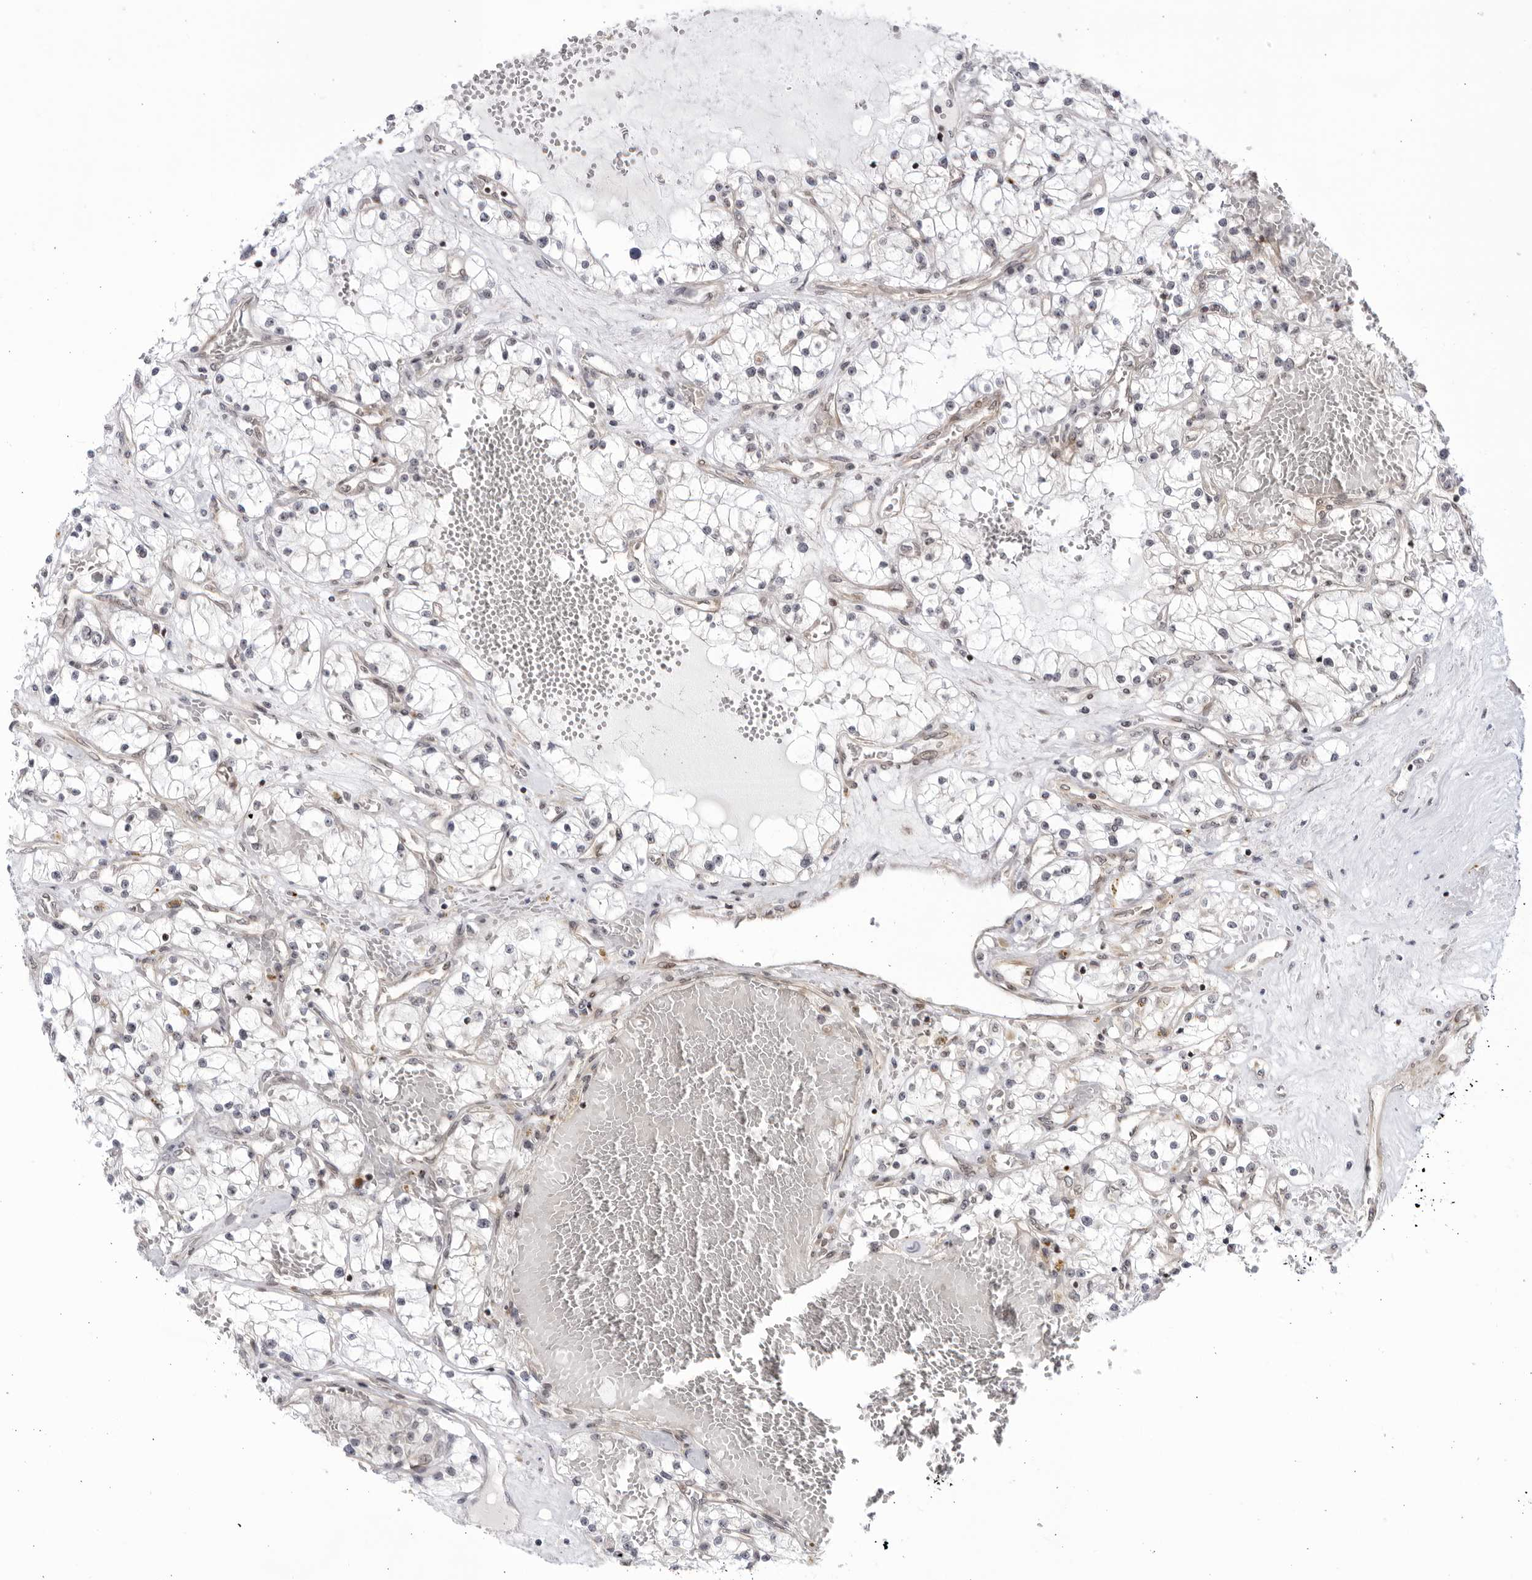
{"staining": {"intensity": "negative", "quantity": "none", "location": "none"}, "tissue": "renal cancer", "cell_type": "Tumor cells", "image_type": "cancer", "snomed": [{"axis": "morphology", "description": "Normal tissue, NOS"}, {"axis": "morphology", "description": "Adenocarcinoma, NOS"}, {"axis": "topography", "description": "Kidney"}], "caption": "Human renal adenocarcinoma stained for a protein using immunohistochemistry (IHC) demonstrates no staining in tumor cells.", "gene": "CNBD1", "patient": {"sex": "male", "age": 68}}